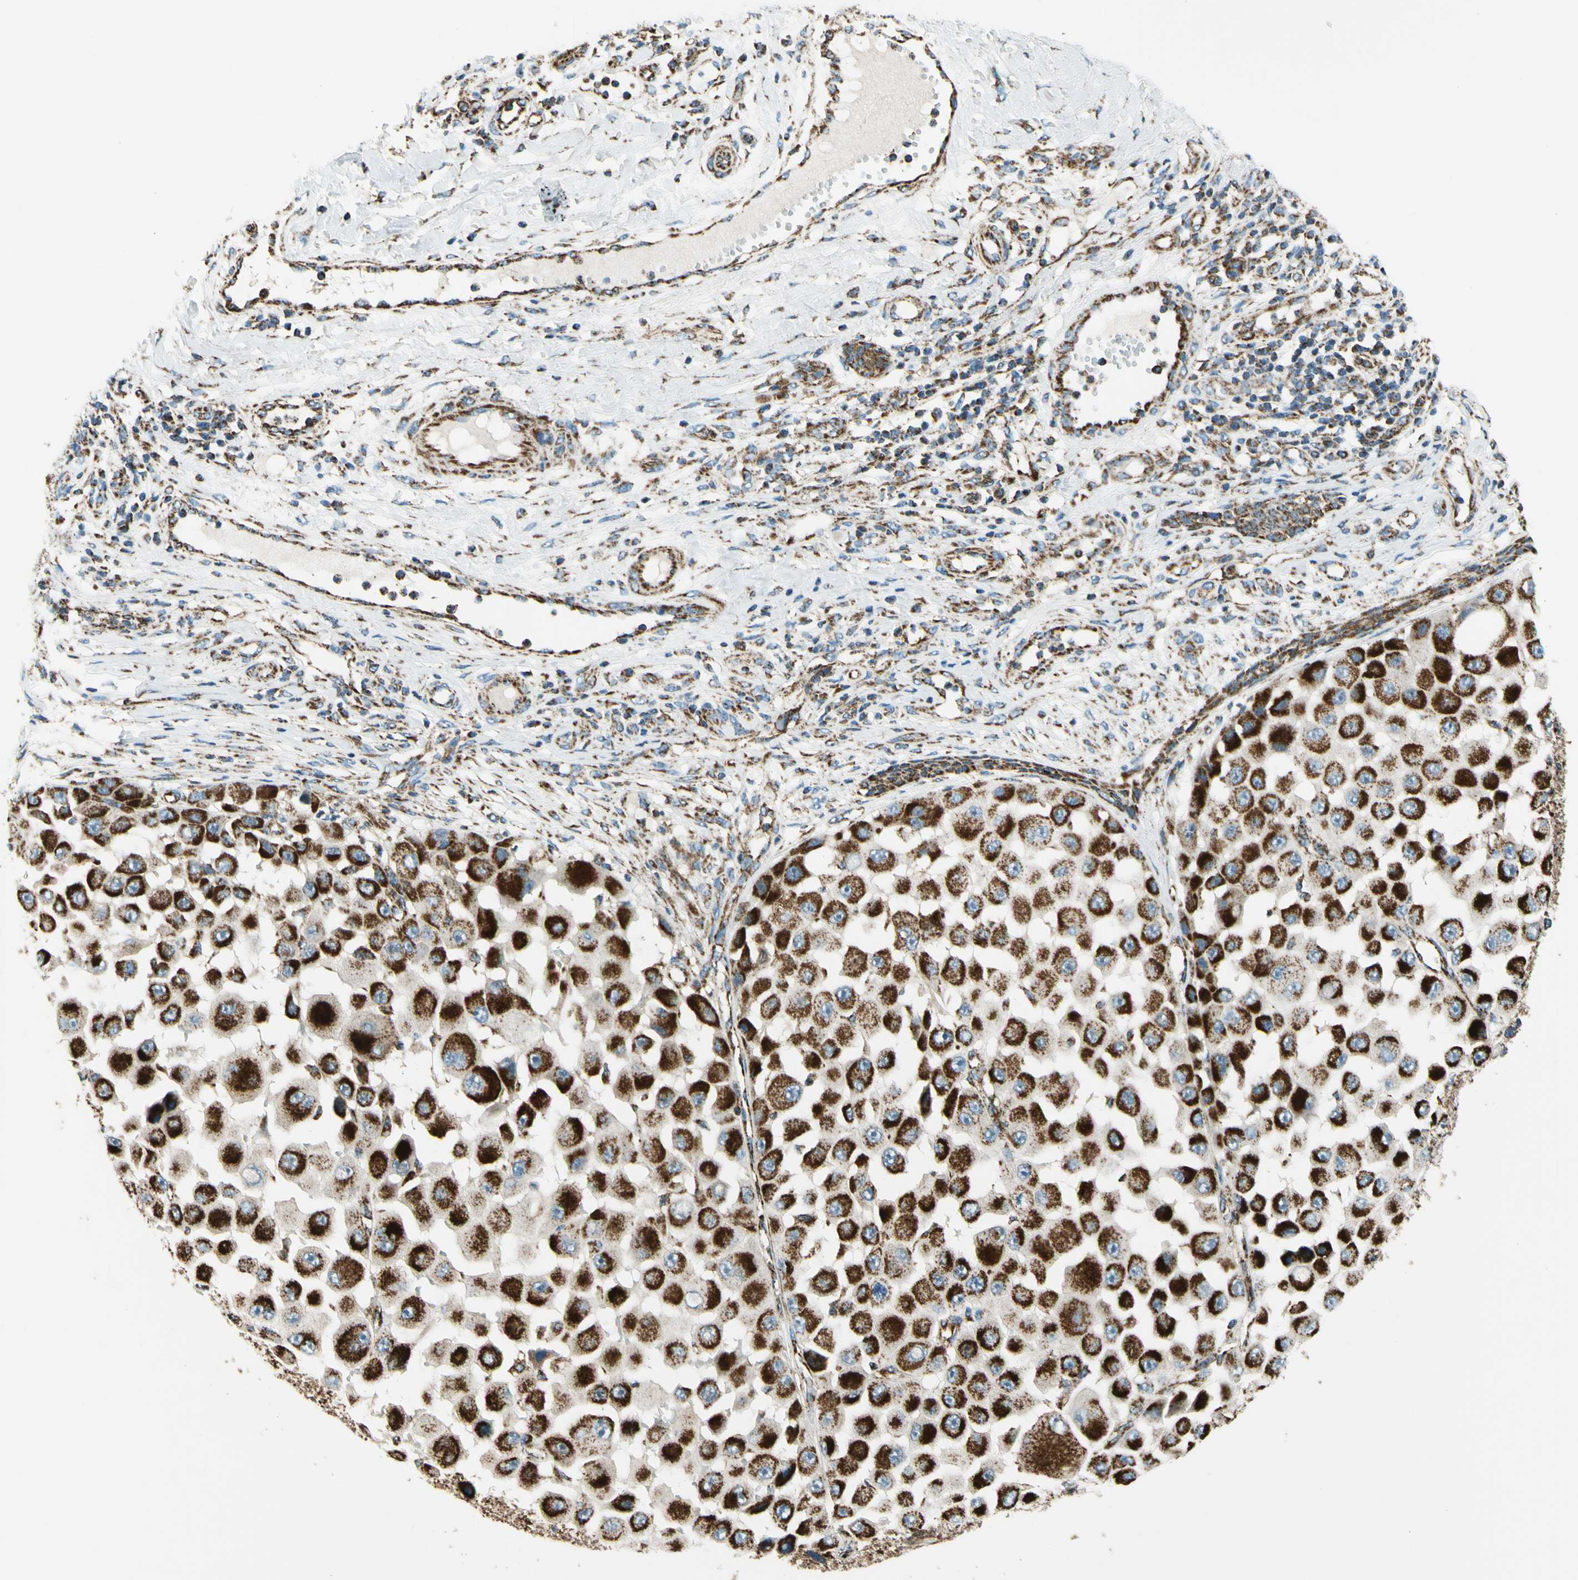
{"staining": {"intensity": "strong", "quantity": ">75%", "location": "cytoplasmic/membranous"}, "tissue": "melanoma", "cell_type": "Tumor cells", "image_type": "cancer", "snomed": [{"axis": "morphology", "description": "Malignant melanoma, NOS"}, {"axis": "topography", "description": "Skin"}], "caption": "The image exhibits staining of melanoma, revealing strong cytoplasmic/membranous protein positivity (brown color) within tumor cells. Using DAB (brown) and hematoxylin (blue) stains, captured at high magnification using brightfield microscopy.", "gene": "MAVS", "patient": {"sex": "female", "age": 81}}